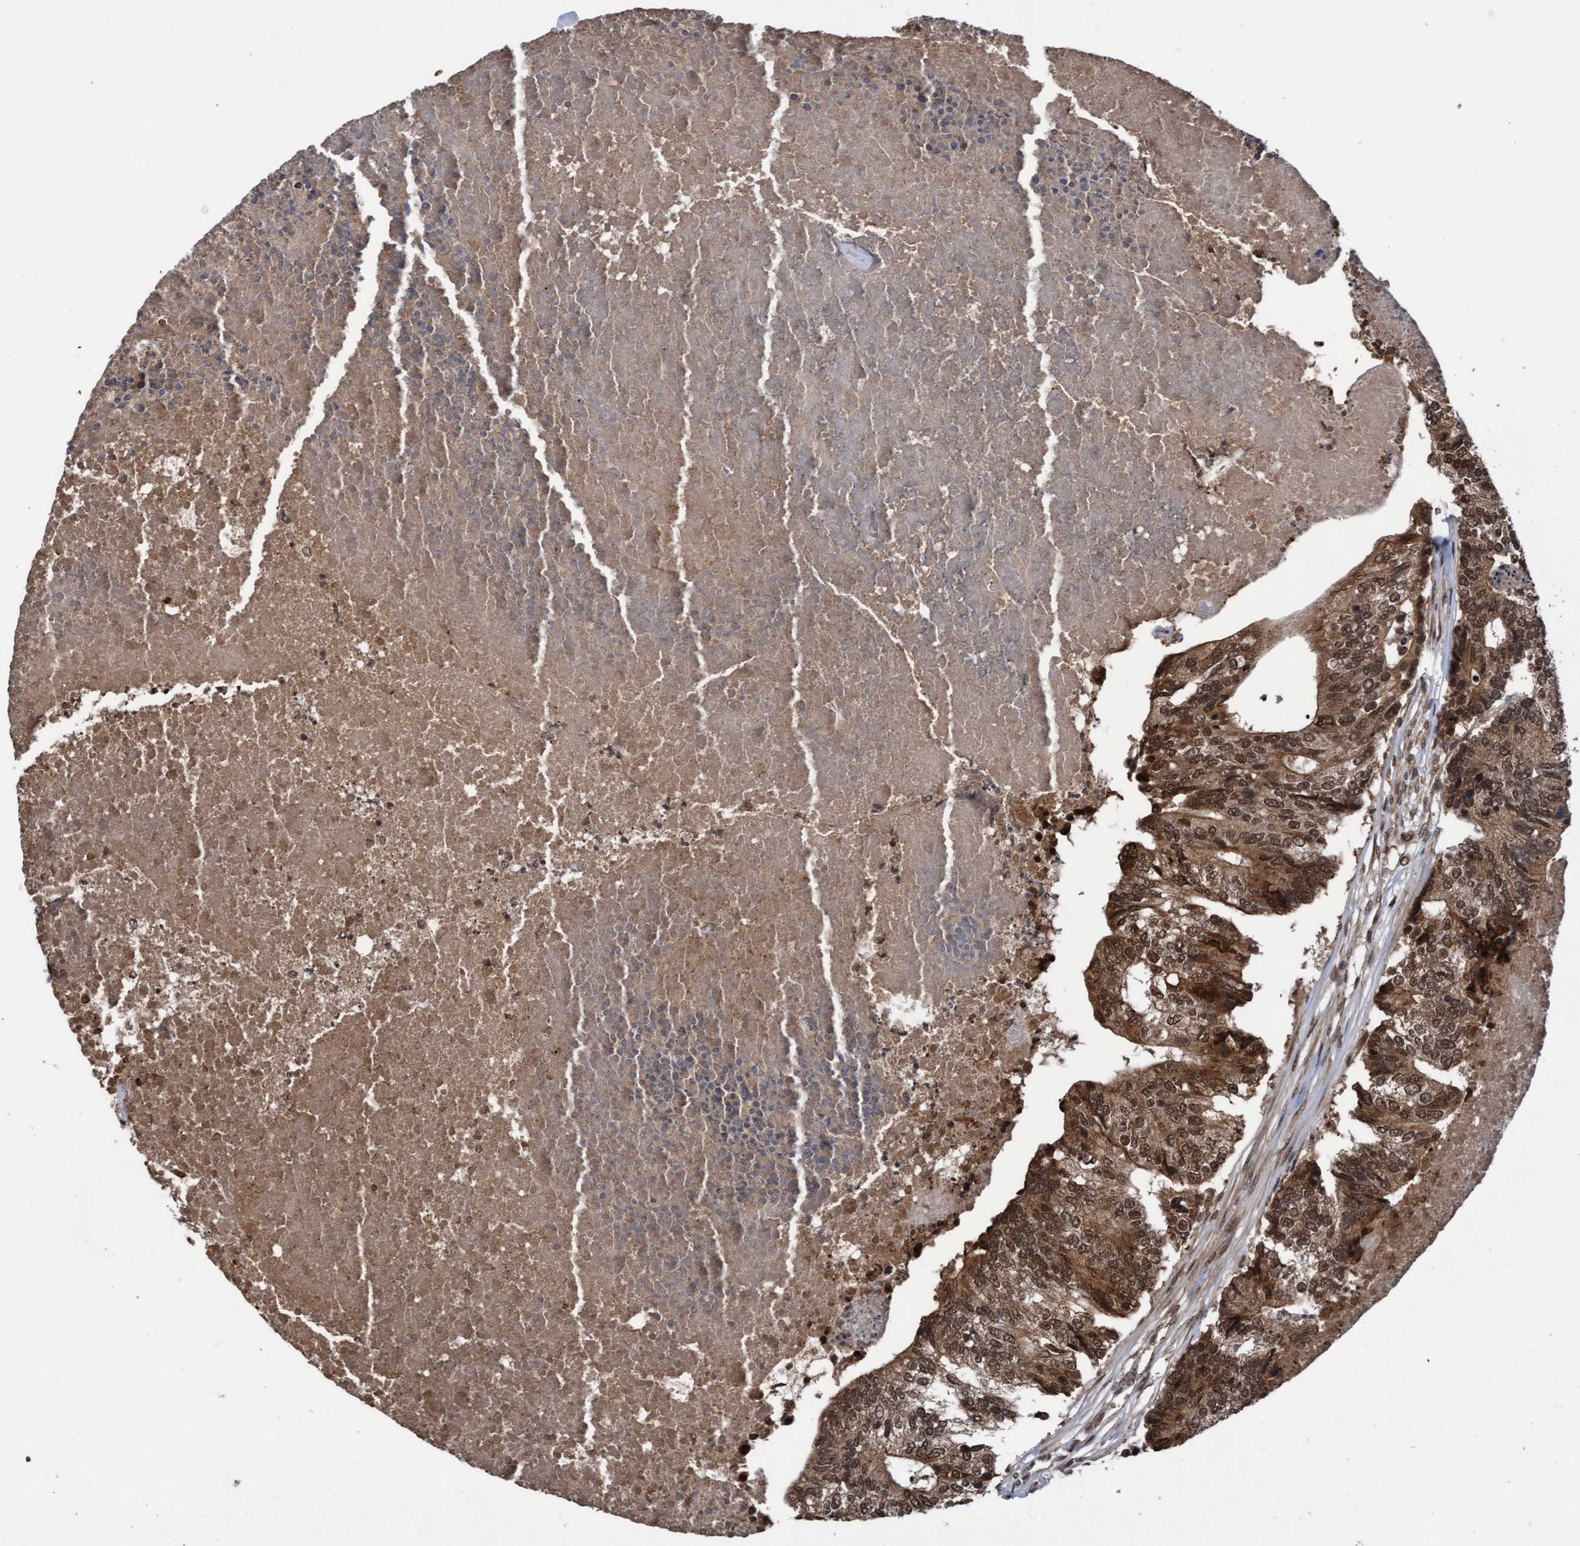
{"staining": {"intensity": "moderate", "quantity": ">75%", "location": "cytoplasmic/membranous,nuclear"}, "tissue": "colorectal cancer", "cell_type": "Tumor cells", "image_type": "cancer", "snomed": [{"axis": "morphology", "description": "Adenocarcinoma, NOS"}, {"axis": "topography", "description": "Colon"}], "caption": "Colorectal cancer was stained to show a protein in brown. There is medium levels of moderate cytoplasmic/membranous and nuclear positivity in approximately >75% of tumor cells.", "gene": "WASF1", "patient": {"sex": "female", "age": 67}}